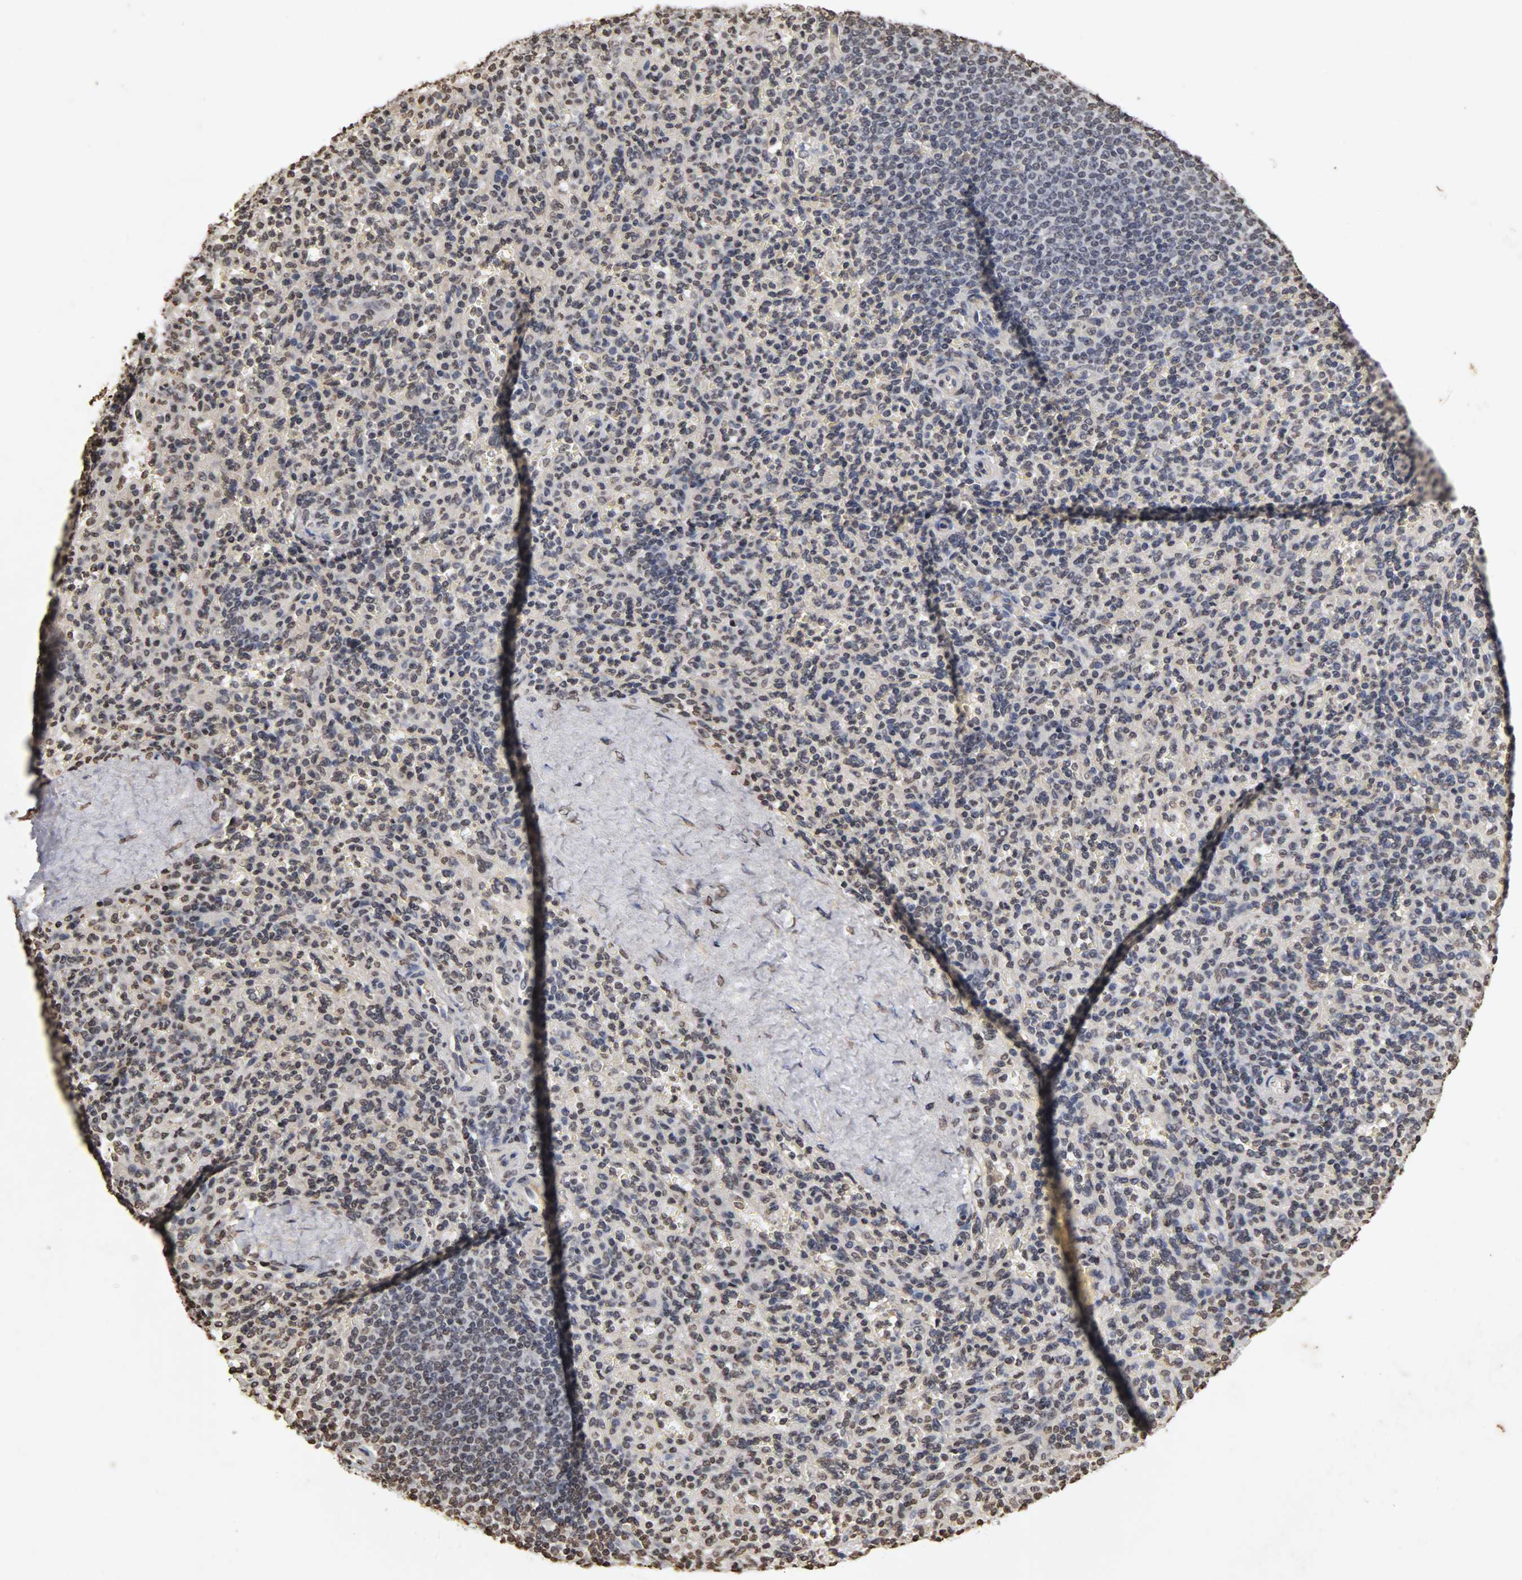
{"staining": {"intensity": "weak", "quantity": "25%-75%", "location": "nuclear"}, "tissue": "spleen", "cell_type": "Cells in red pulp", "image_type": "normal", "snomed": [{"axis": "morphology", "description": "Normal tissue, NOS"}, {"axis": "topography", "description": "Spleen"}], "caption": "An image of spleen stained for a protein exhibits weak nuclear brown staining in cells in red pulp.", "gene": "ERCC2", "patient": {"sex": "male", "age": 36}}